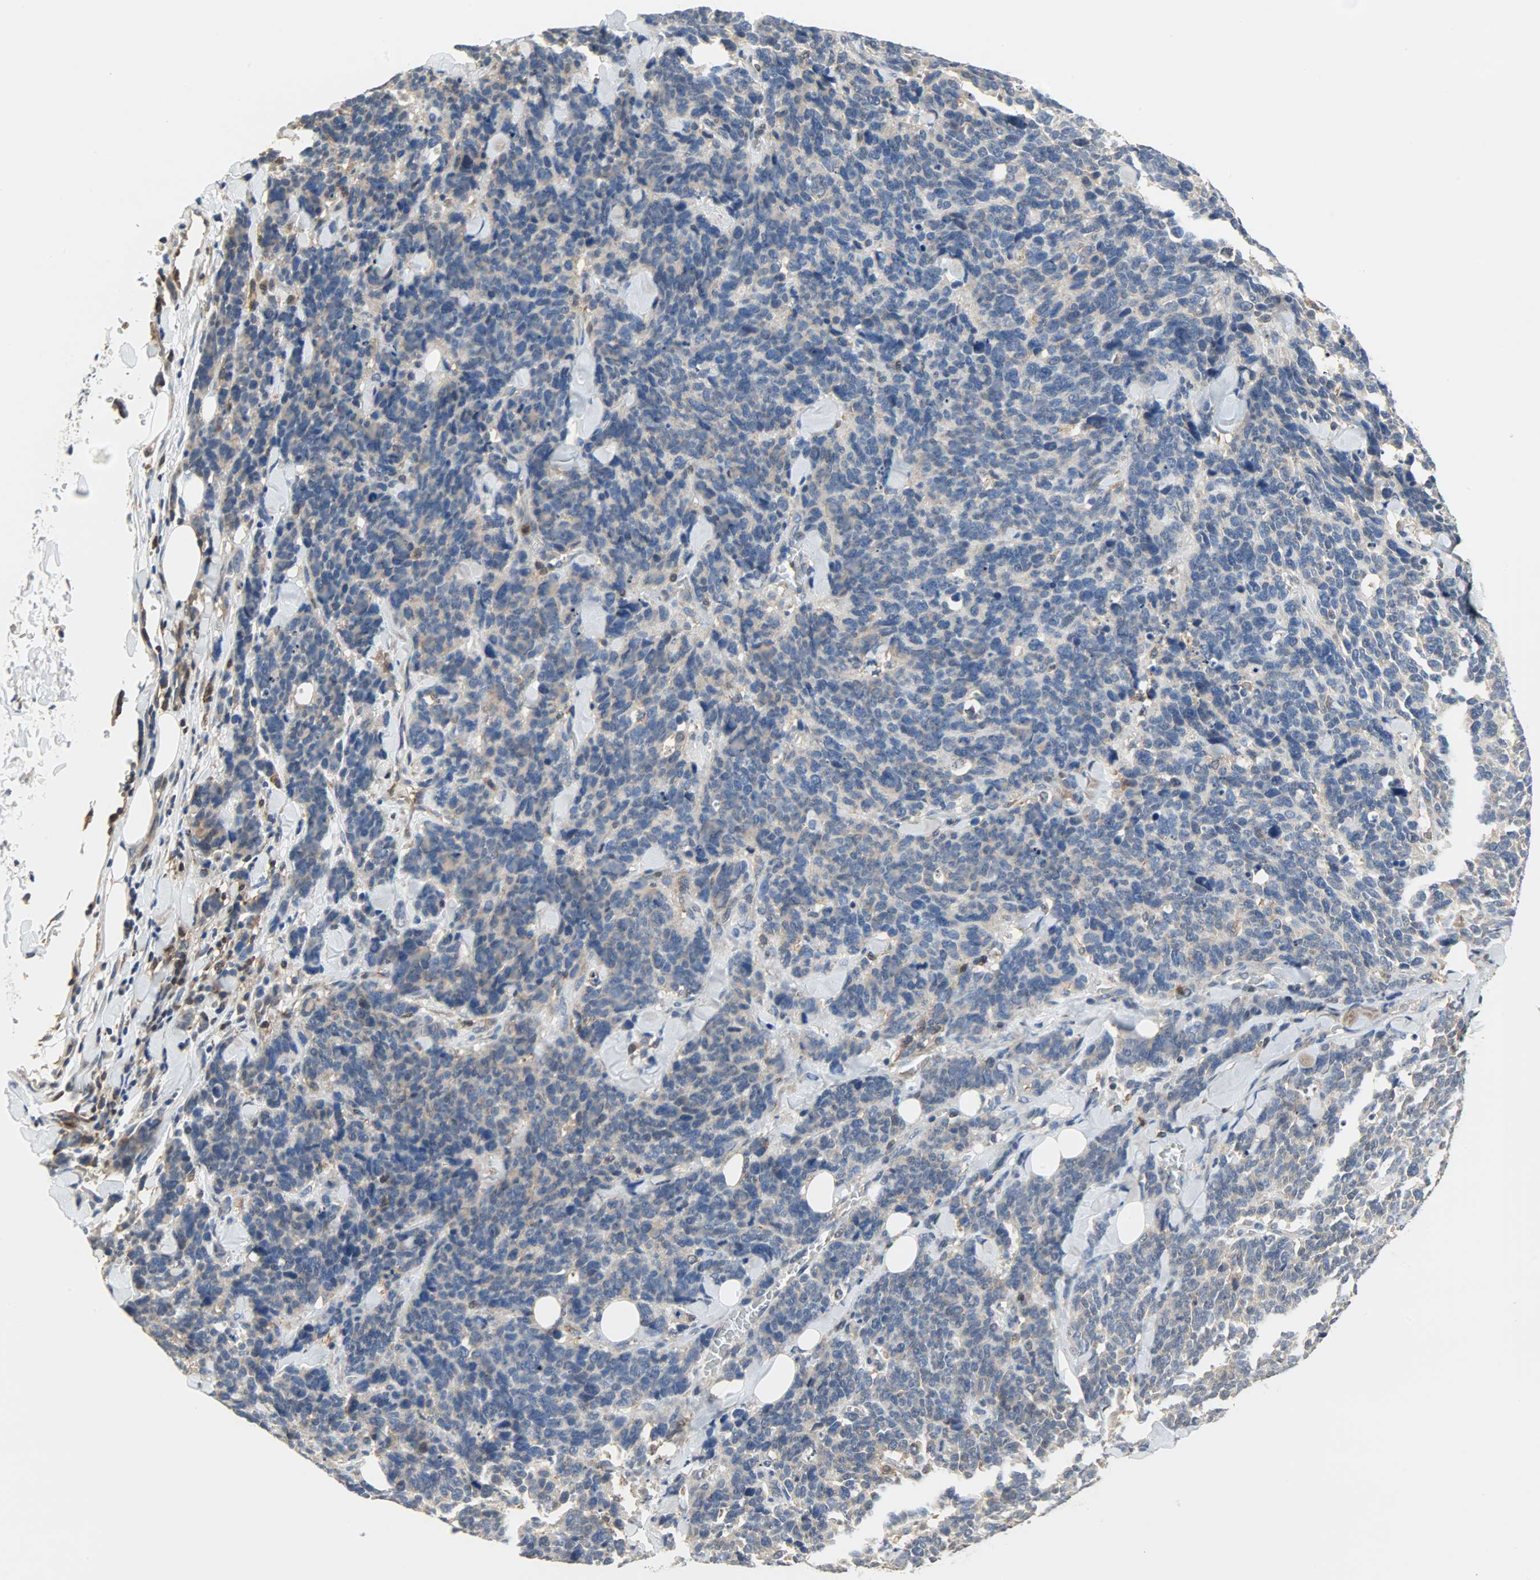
{"staining": {"intensity": "weak", "quantity": "25%-75%", "location": "cytoplasmic/membranous"}, "tissue": "lung cancer", "cell_type": "Tumor cells", "image_type": "cancer", "snomed": [{"axis": "morphology", "description": "Neoplasm, malignant, NOS"}, {"axis": "topography", "description": "Lung"}], "caption": "Brown immunohistochemical staining in lung cancer (malignant neoplasm) shows weak cytoplasmic/membranous expression in about 25%-75% of tumor cells.", "gene": "TRIM21", "patient": {"sex": "female", "age": 58}}